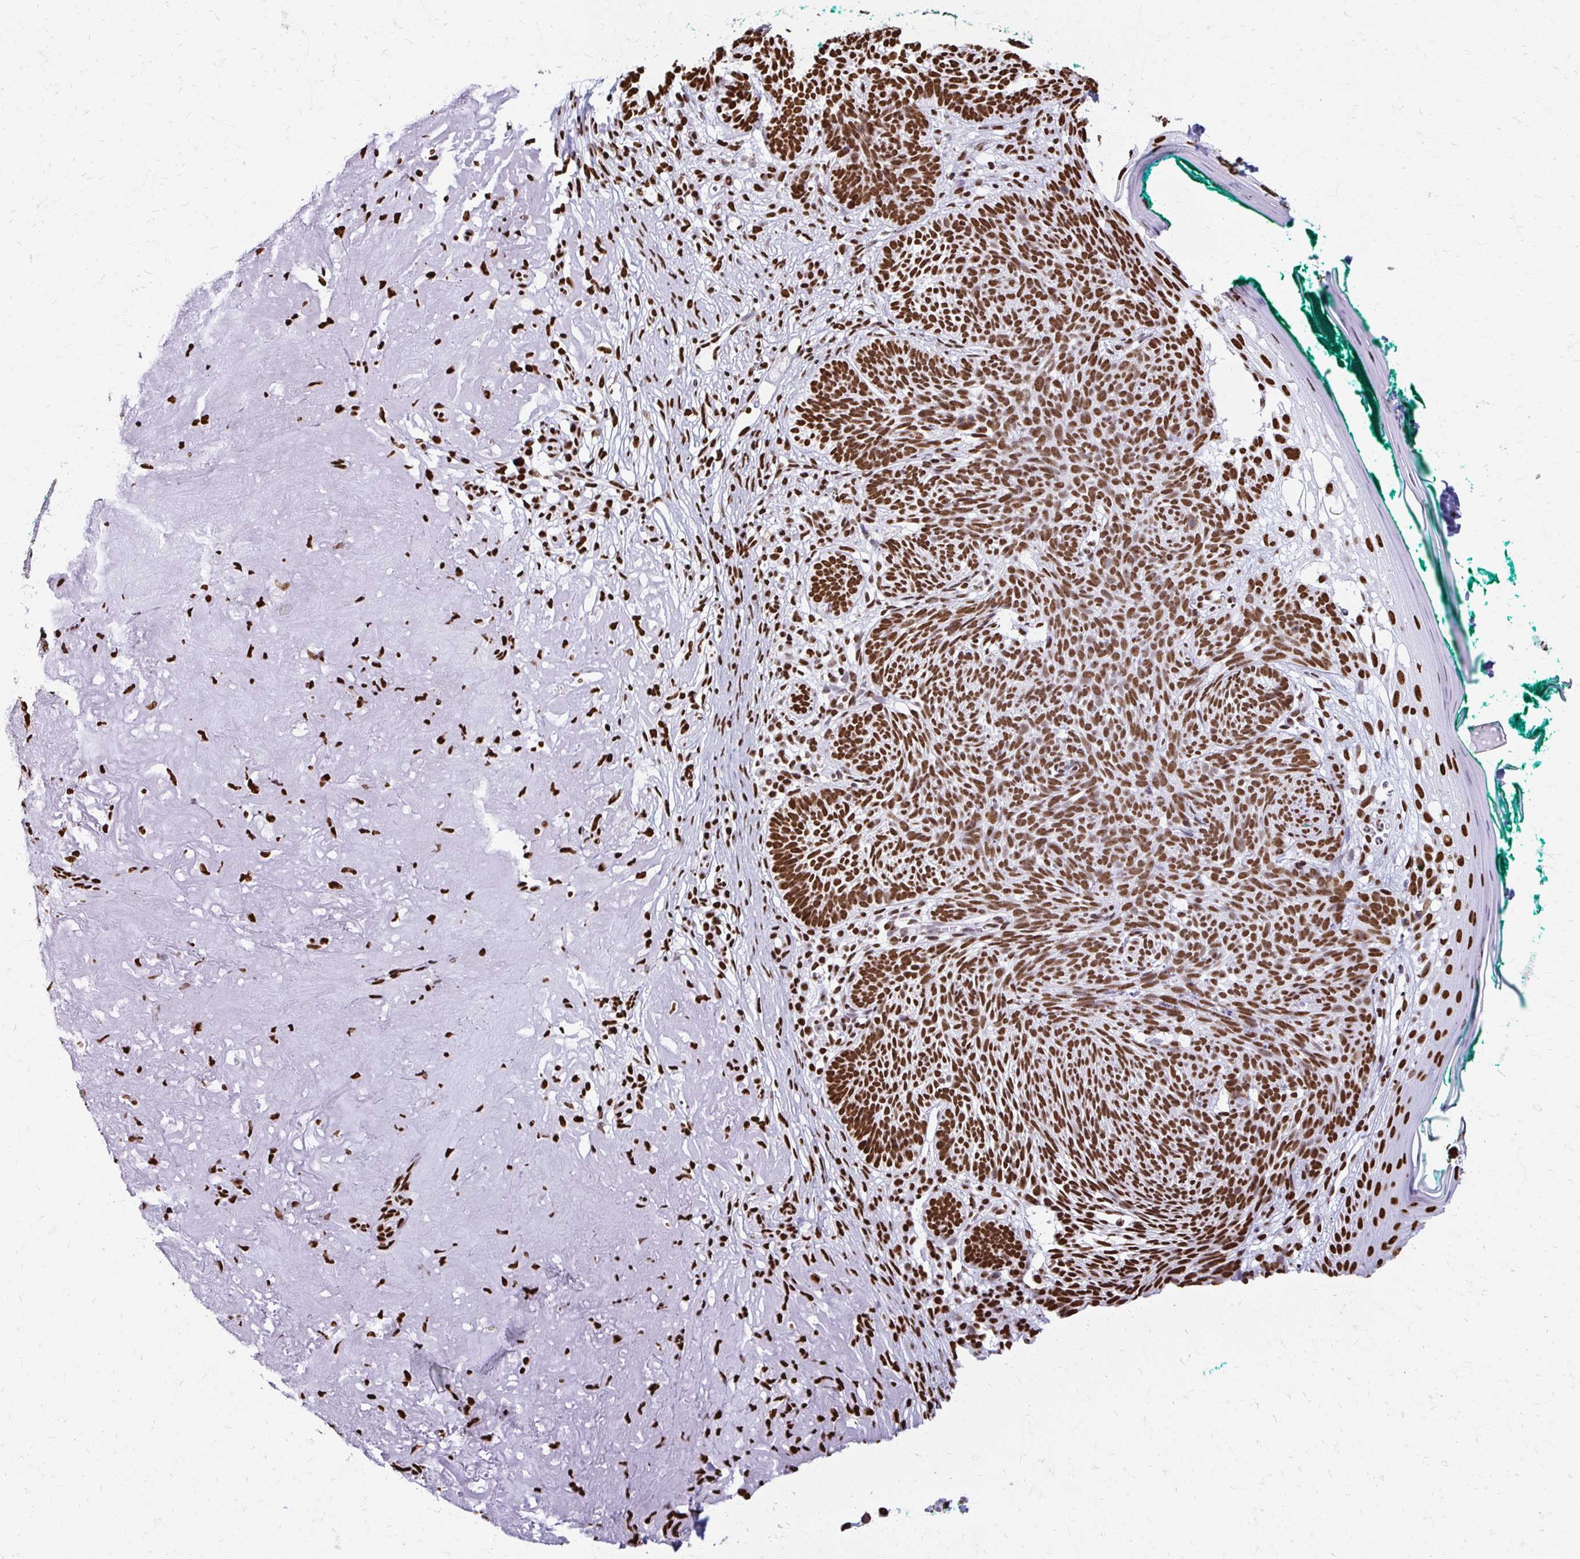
{"staining": {"intensity": "strong", "quantity": ">75%", "location": "nuclear"}, "tissue": "skin cancer", "cell_type": "Tumor cells", "image_type": "cancer", "snomed": [{"axis": "morphology", "description": "Basal cell carcinoma"}, {"axis": "topography", "description": "Skin"}, {"axis": "topography", "description": "Skin of face"}], "caption": "Skin cancer (basal cell carcinoma) stained with DAB (3,3'-diaminobenzidine) immunohistochemistry (IHC) reveals high levels of strong nuclear expression in approximately >75% of tumor cells.", "gene": "NONO", "patient": {"sex": "female", "age": 80}}